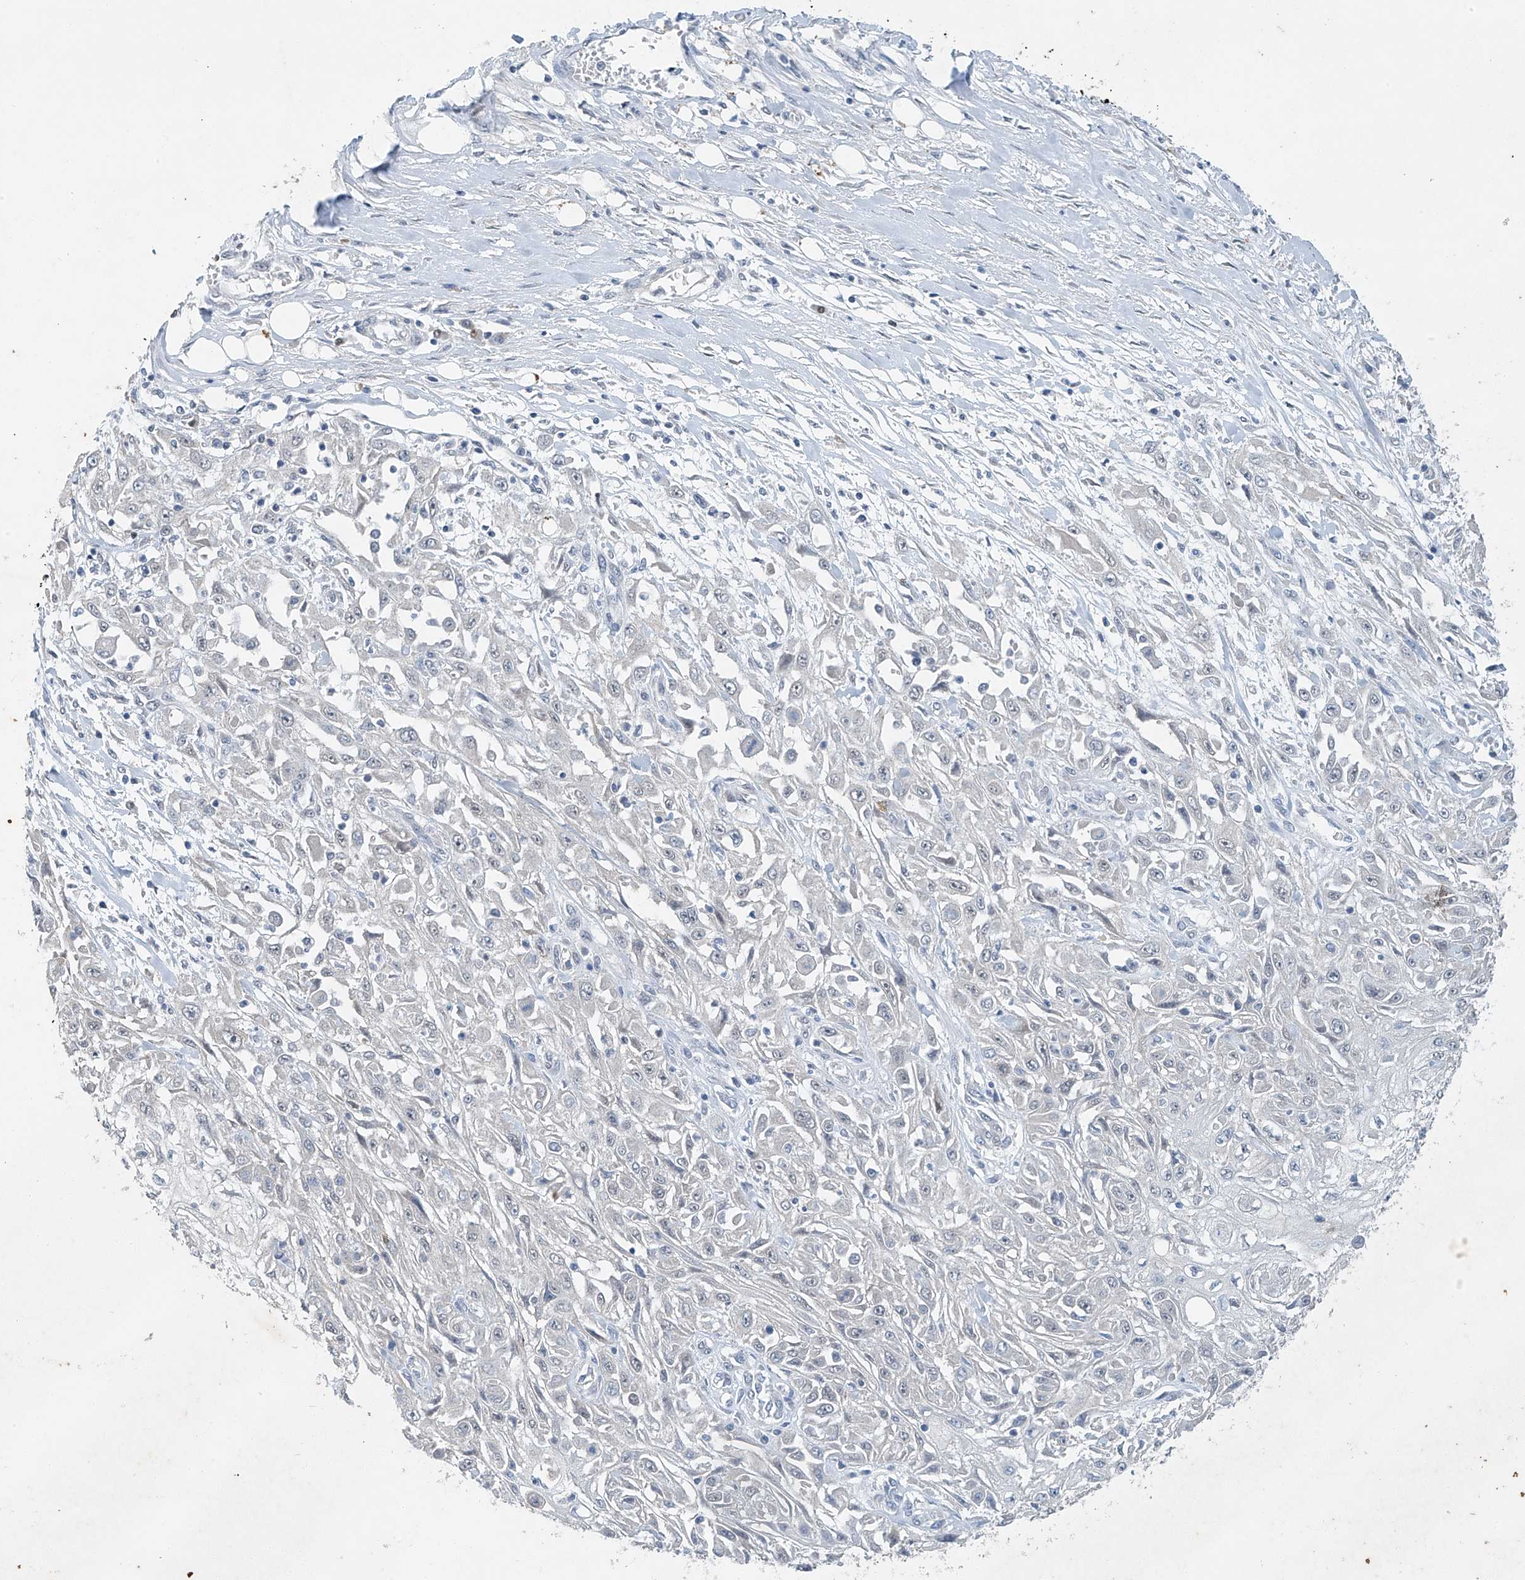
{"staining": {"intensity": "negative", "quantity": "none", "location": "none"}, "tissue": "skin cancer", "cell_type": "Tumor cells", "image_type": "cancer", "snomed": [{"axis": "morphology", "description": "Squamous cell carcinoma, NOS"}, {"axis": "morphology", "description": "Squamous cell carcinoma, metastatic, NOS"}, {"axis": "topography", "description": "Skin"}, {"axis": "topography", "description": "Lymph node"}], "caption": "Human skin metastatic squamous cell carcinoma stained for a protein using immunohistochemistry (IHC) displays no expression in tumor cells.", "gene": "TAF8", "patient": {"sex": "male", "age": 75}}